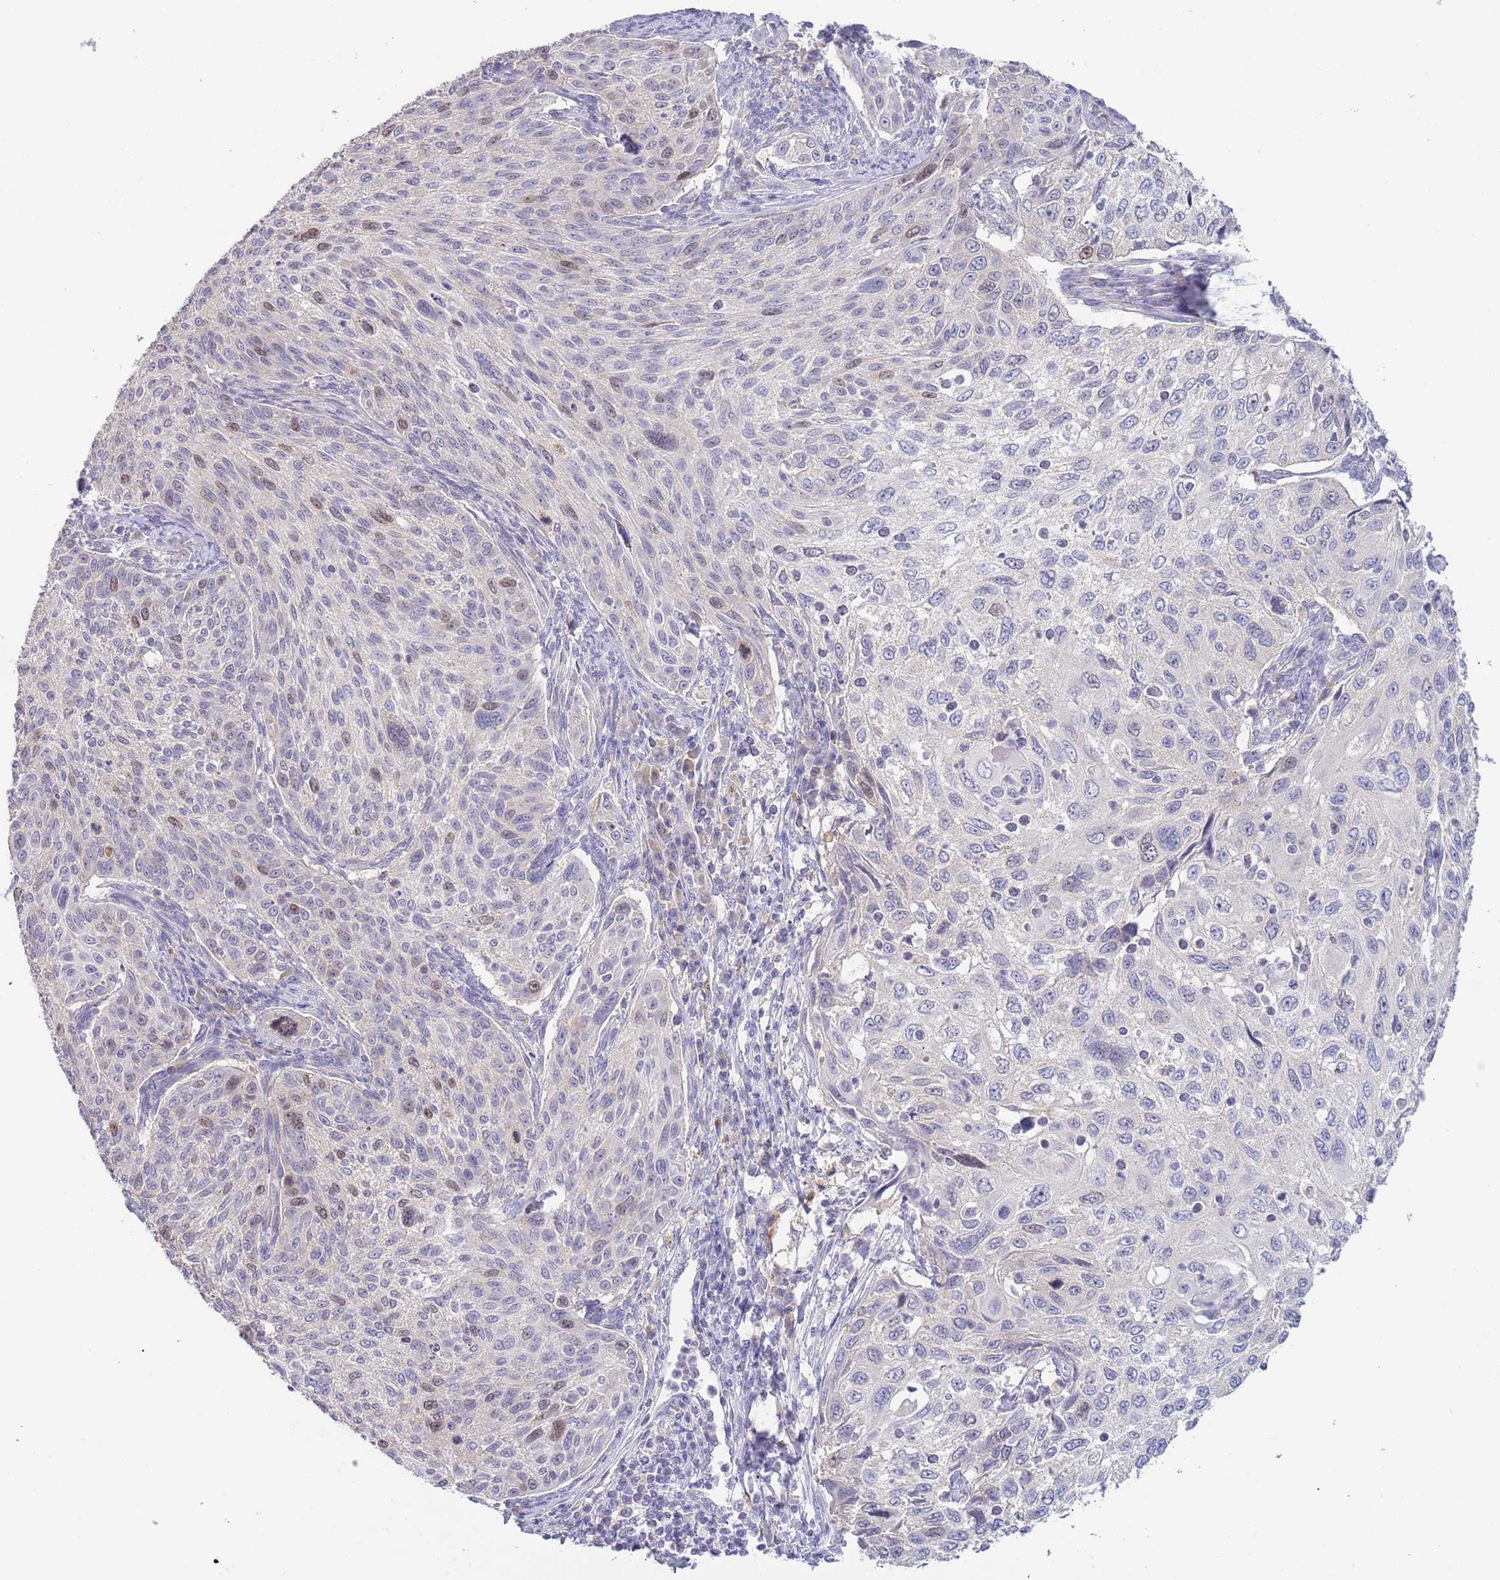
{"staining": {"intensity": "weak", "quantity": "<25%", "location": "nuclear"}, "tissue": "cervical cancer", "cell_type": "Tumor cells", "image_type": "cancer", "snomed": [{"axis": "morphology", "description": "Squamous cell carcinoma, NOS"}, {"axis": "topography", "description": "Cervix"}], "caption": "Squamous cell carcinoma (cervical) was stained to show a protein in brown. There is no significant expression in tumor cells. (DAB (3,3'-diaminobenzidine) immunohistochemistry (IHC) with hematoxylin counter stain).", "gene": "PIMREG", "patient": {"sex": "female", "age": 70}}